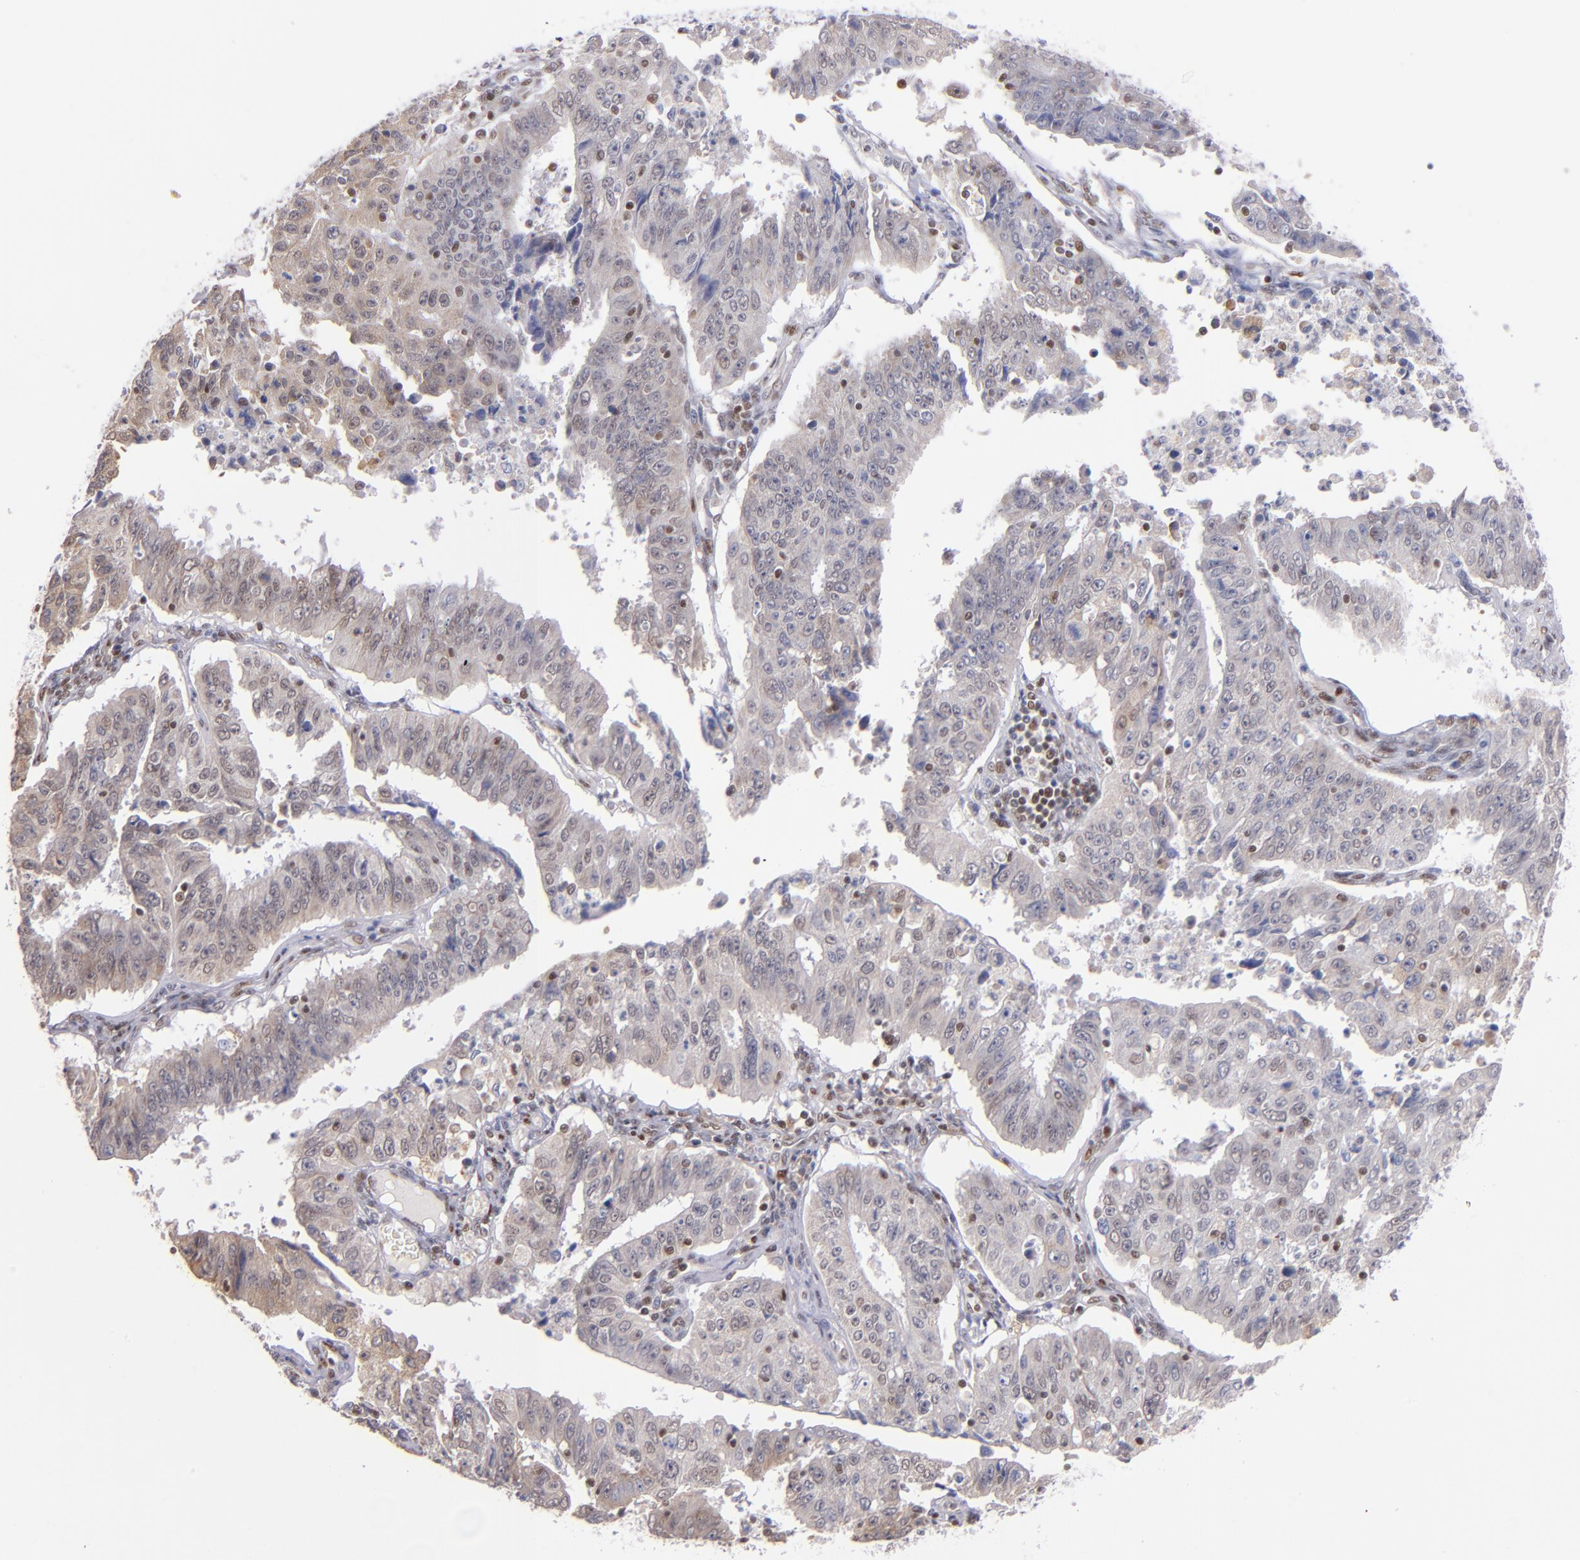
{"staining": {"intensity": "weak", "quantity": "<25%", "location": "nuclear"}, "tissue": "endometrial cancer", "cell_type": "Tumor cells", "image_type": "cancer", "snomed": [{"axis": "morphology", "description": "Adenocarcinoma, NOS"}, {"axis": "topography", "description": "Endometrium"}], "caption": "Protein analysis of endometrial adenocarcinoma displays no significant expression in tumor cells.", "gene": "SRF", "patient": {"sex": "female", "age": 42}}